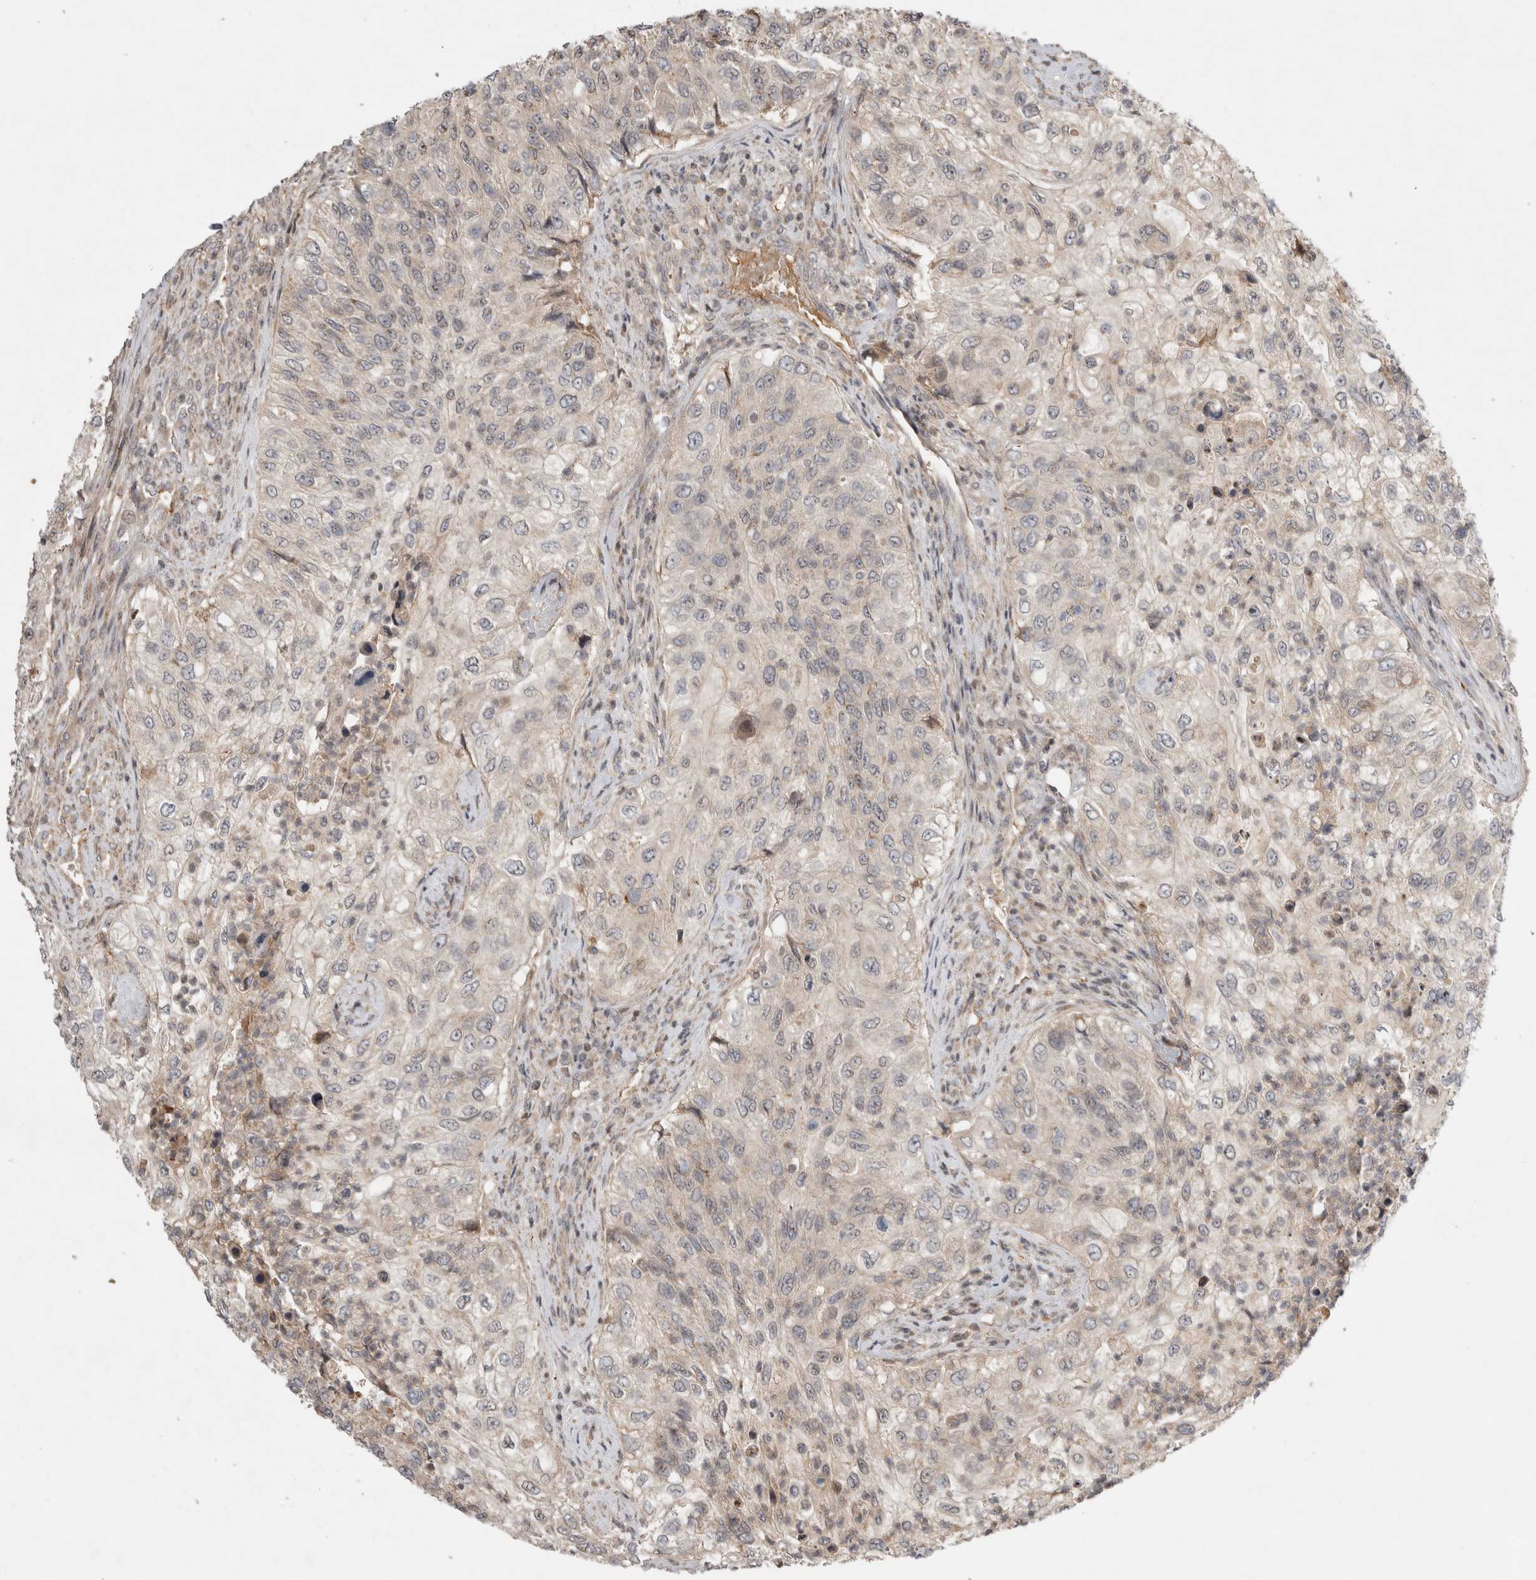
{"staining": {"intensity": "negative", "quantity": "none", "location": "none"}, "tissue": "urothelial cancer", "cell_type": "Tumor cells", "image_type": "cancer", "snomed": [{"axis": "morphology", "description": "Urothelial carcinoma, High grade"}, {"axis": "topography", "description": "Urinary bladder"}], "caption": "Tumor cells show no significant staining in urothelial cancer.", "gene": "EIF2AK1", "patient": {"sex": "female", "age": 60}}